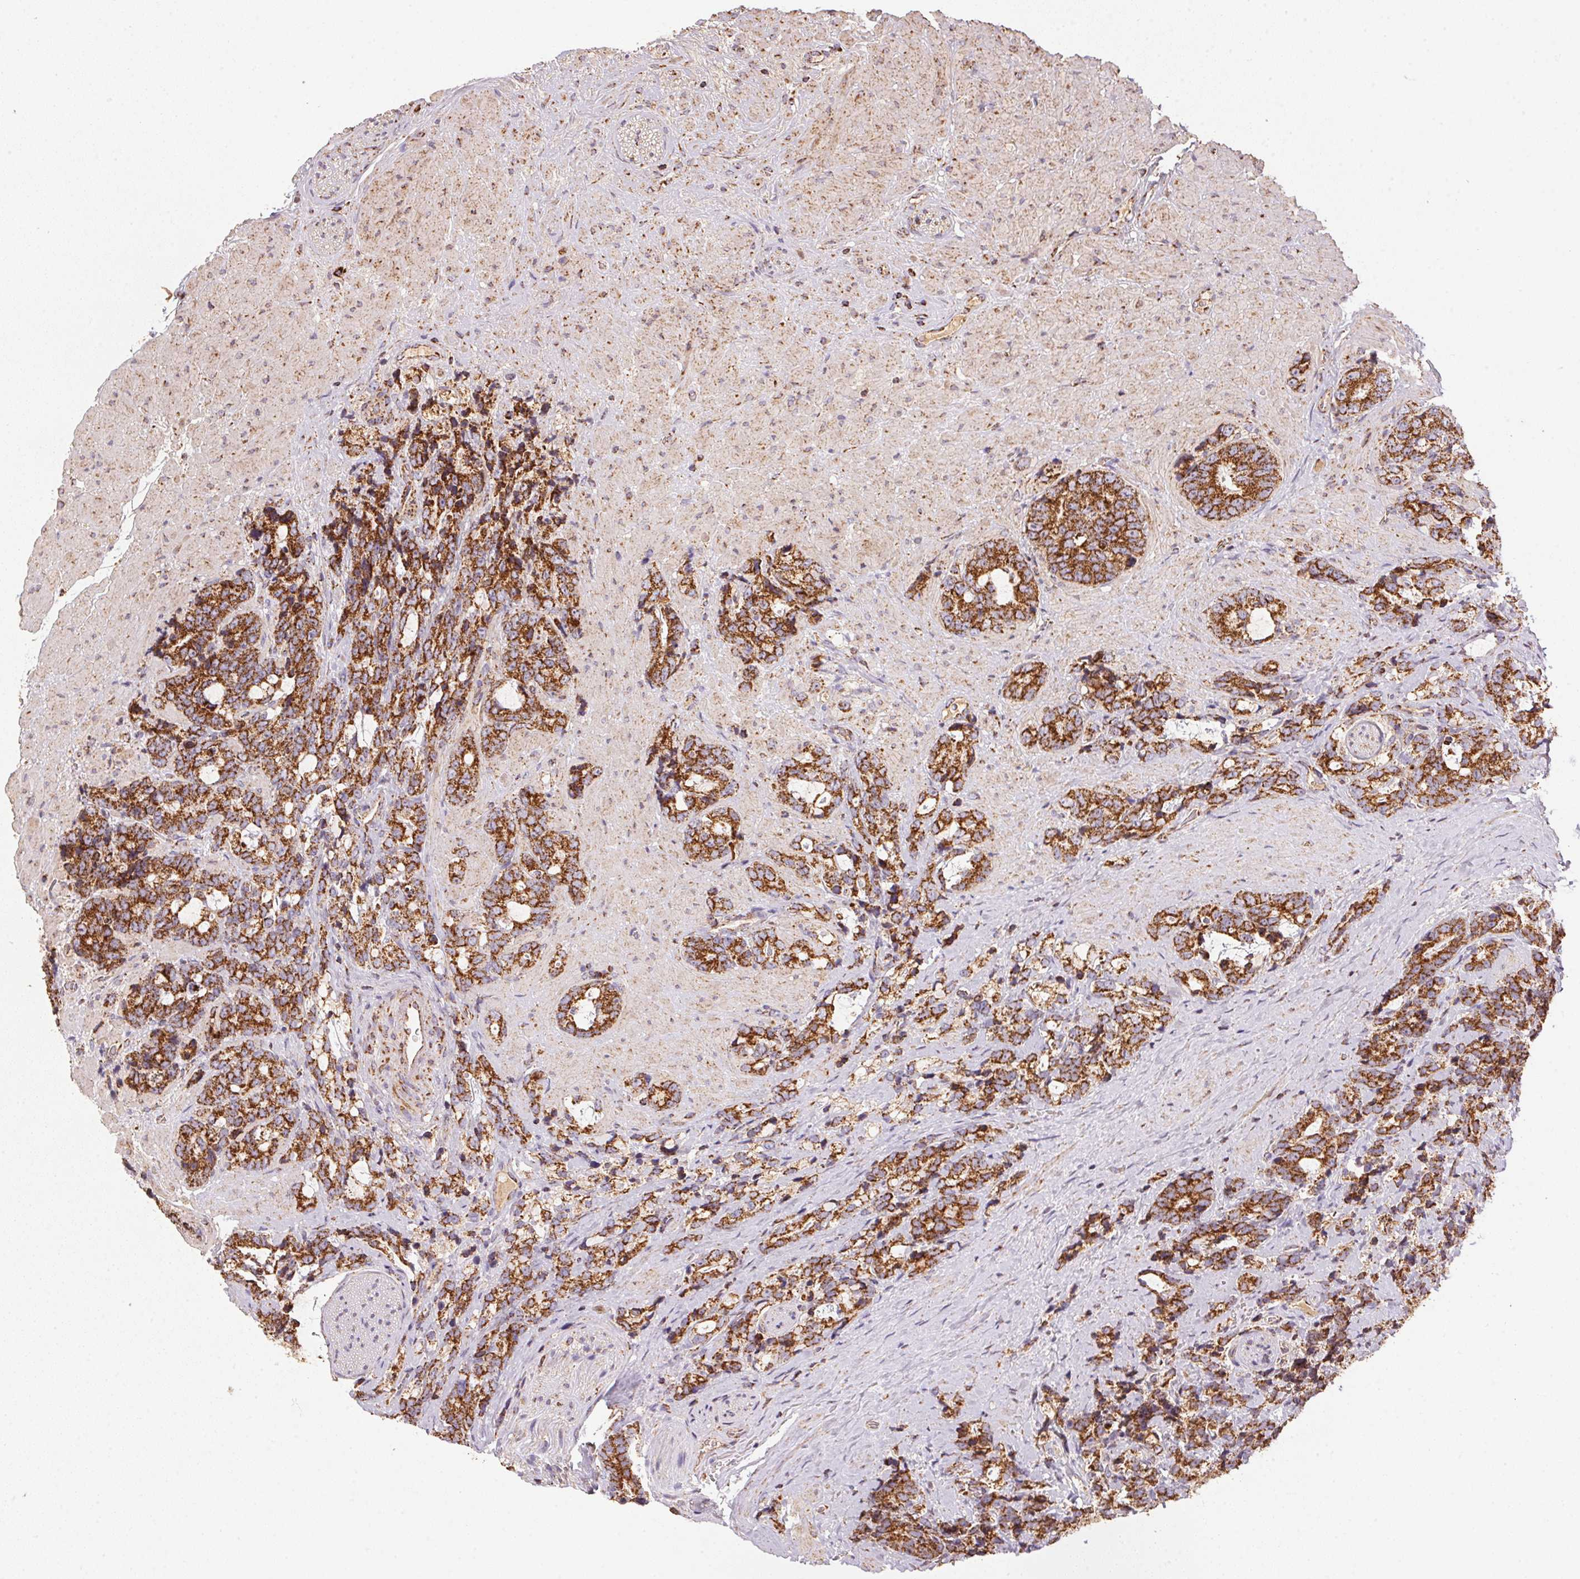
{"staining": {"intensity": "strong", "quantity": ">75%", "location": "cytoplasmic/membranous"}, "tissue": "prostate cancer", "cell_type": "Tumor cells", "image_type": "cancer", "snomed": [{"axis": "morphology", "description": "Adenocarcinoma, High grade"}, {"axis": "topography", "description": "Prostate"}], "caption": "An immunohistochemistry (IHC) image of neoplastic tissue is shown. Protein staining in brown highlights strong cytoplasmic/membranous positivity in adenocarcinoma (high-grade) (prostate) within tumor cells.", "gene": "NDUFS2", "patient": {"sex": "male", "age": 74}}